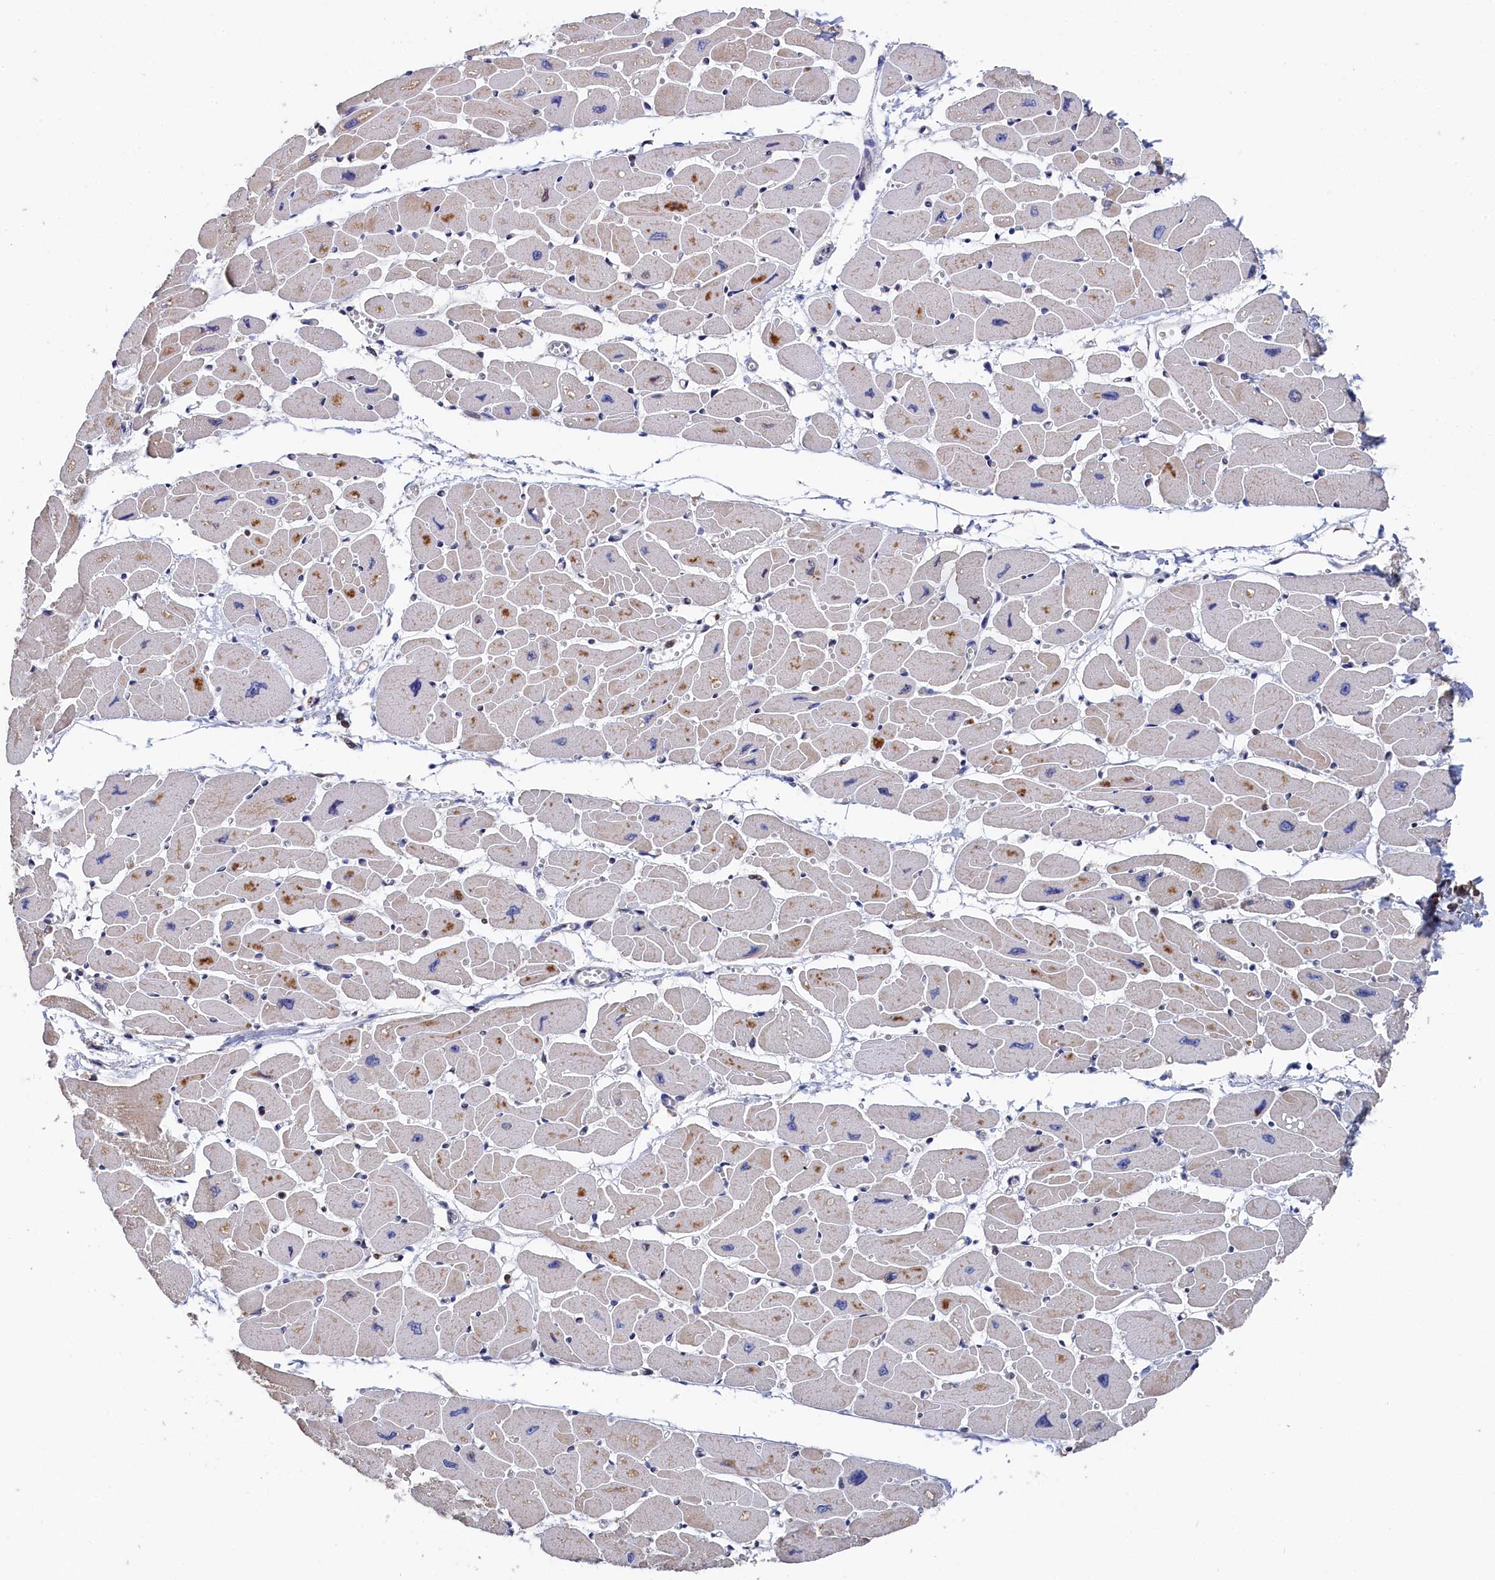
{"staining": {"intensity": "moderate", "quantity": "<25%", "location": "cytoplasmic/membranous"}, "tissue": "heart muscle", "cell_type": "Cardiomyocytes", "image_type": "normal", "snomed": [{"axis": "morphology", "description": "Normal tissue, NOS"}, {"axis": "topography", "description": "Heart"}], "caption": "A high-resolution histopathology image shows IHC staining of unremarkable heart muscle, which shows moderate cytoplasmic/membranous positivity in about <25% of cardiomyocytes. (Stains: DAB in brown, nuclei in blue, Microscopy: brightfield microscopy at high magnification).", "gene": "ANKEF1", "patient": {"sex": "female", "age": 54}}